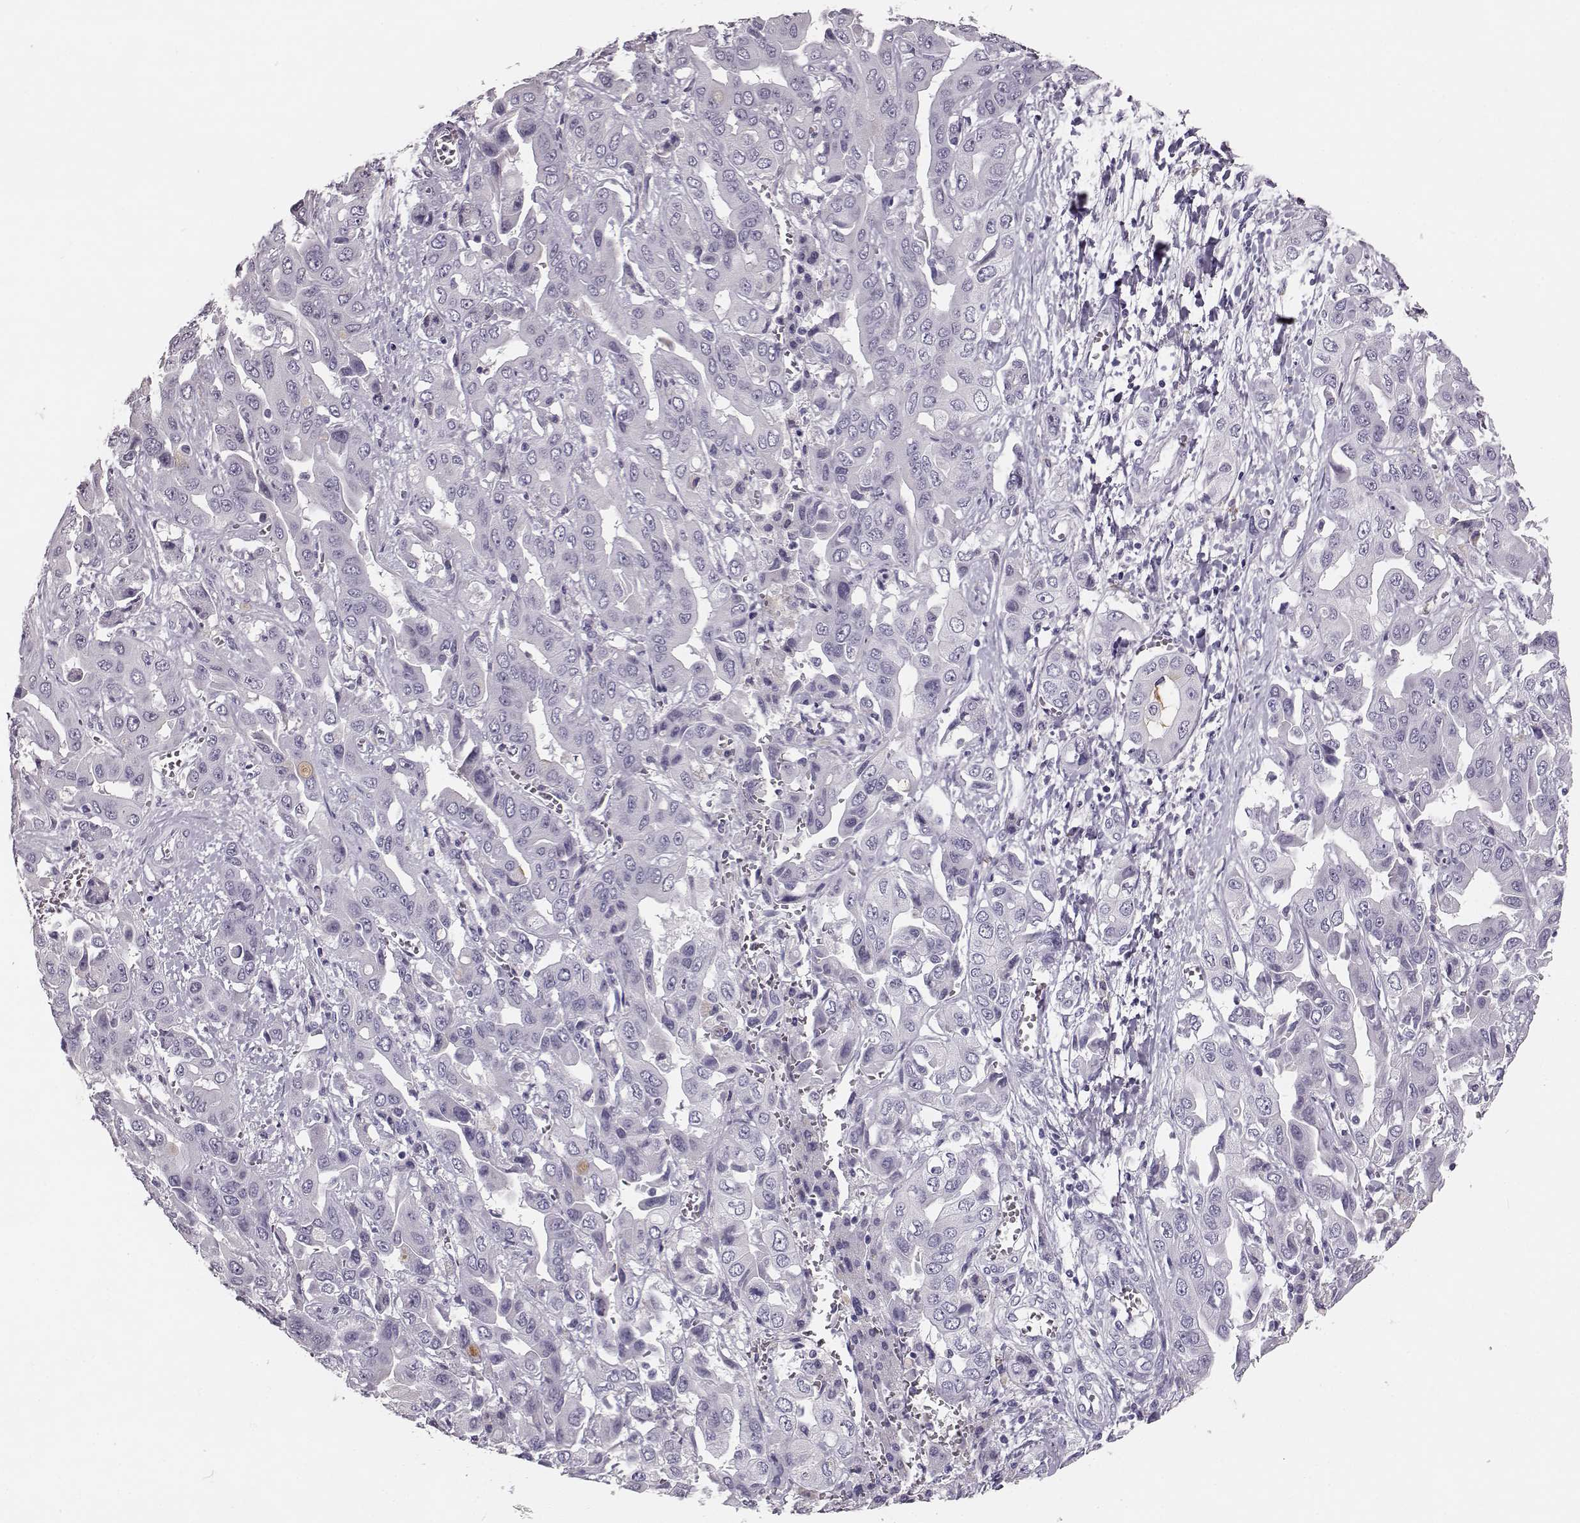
{"staining": {"intensity": "negative", "quantity": "none", "location": "none"}, "tissue": "liver cancer", "cell_type": "Tumor cells", "image_type": "cancer", "snomed": [{"axis": "morphology", "description": "Cholangiocarcinoma"}, {"axis": "topography", "description": "Liver"}], "caption": "Tumor cells show no significant protein staining in cholangiocarcinoma (liver).", "gene": "NPTXR", "patient": {"sex": "female", "age": 52}}